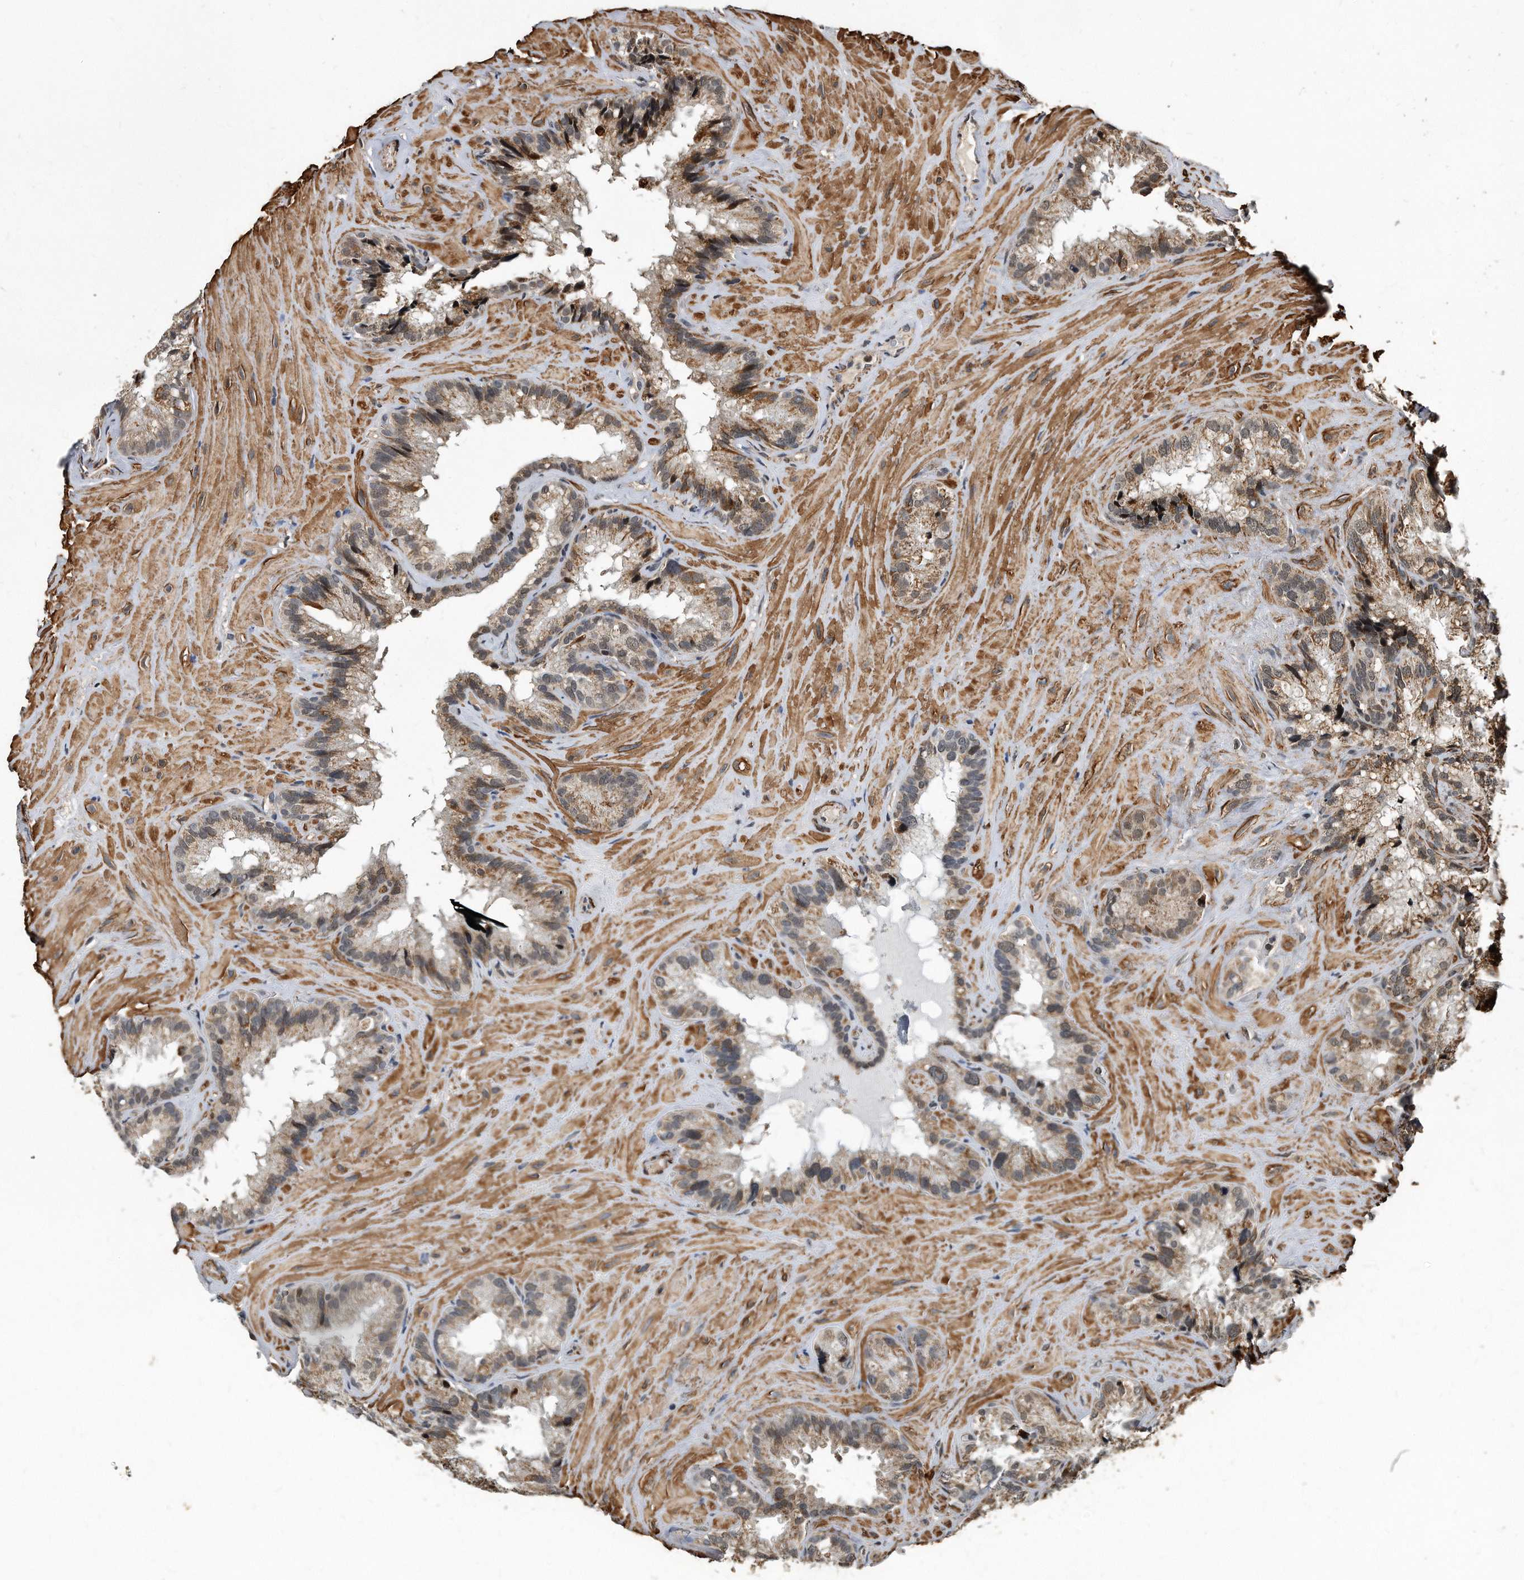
{"staining": {"intensity": "moderate", "quantity": "25%-75%", "location": "cytoplasmic/membranous,nuclear"}, "tissue": "seminal vesicle", "cell_type": "Glandular cells", "image_type": "normal", "snomed": [{"axis": "morphology", "description": "Normal tissue, NOS"}, {"axis": "topography", "description": "Prostate"}, {"axis": "topography", "description": "Seminal veicle"}], "caption": "Glandular cells reveal medium levels of moderate cytoplasmic/membranous,nuclear expression in approximately 25%-75% of cells in unremarkable human seminal vesicle. (Stains: DAB in brown, nuclei in blue, Microscopy: brightfield microscopy at high magnification).", "gene": "DUSP22", "patient": {"sex": "male", "age": 68}}